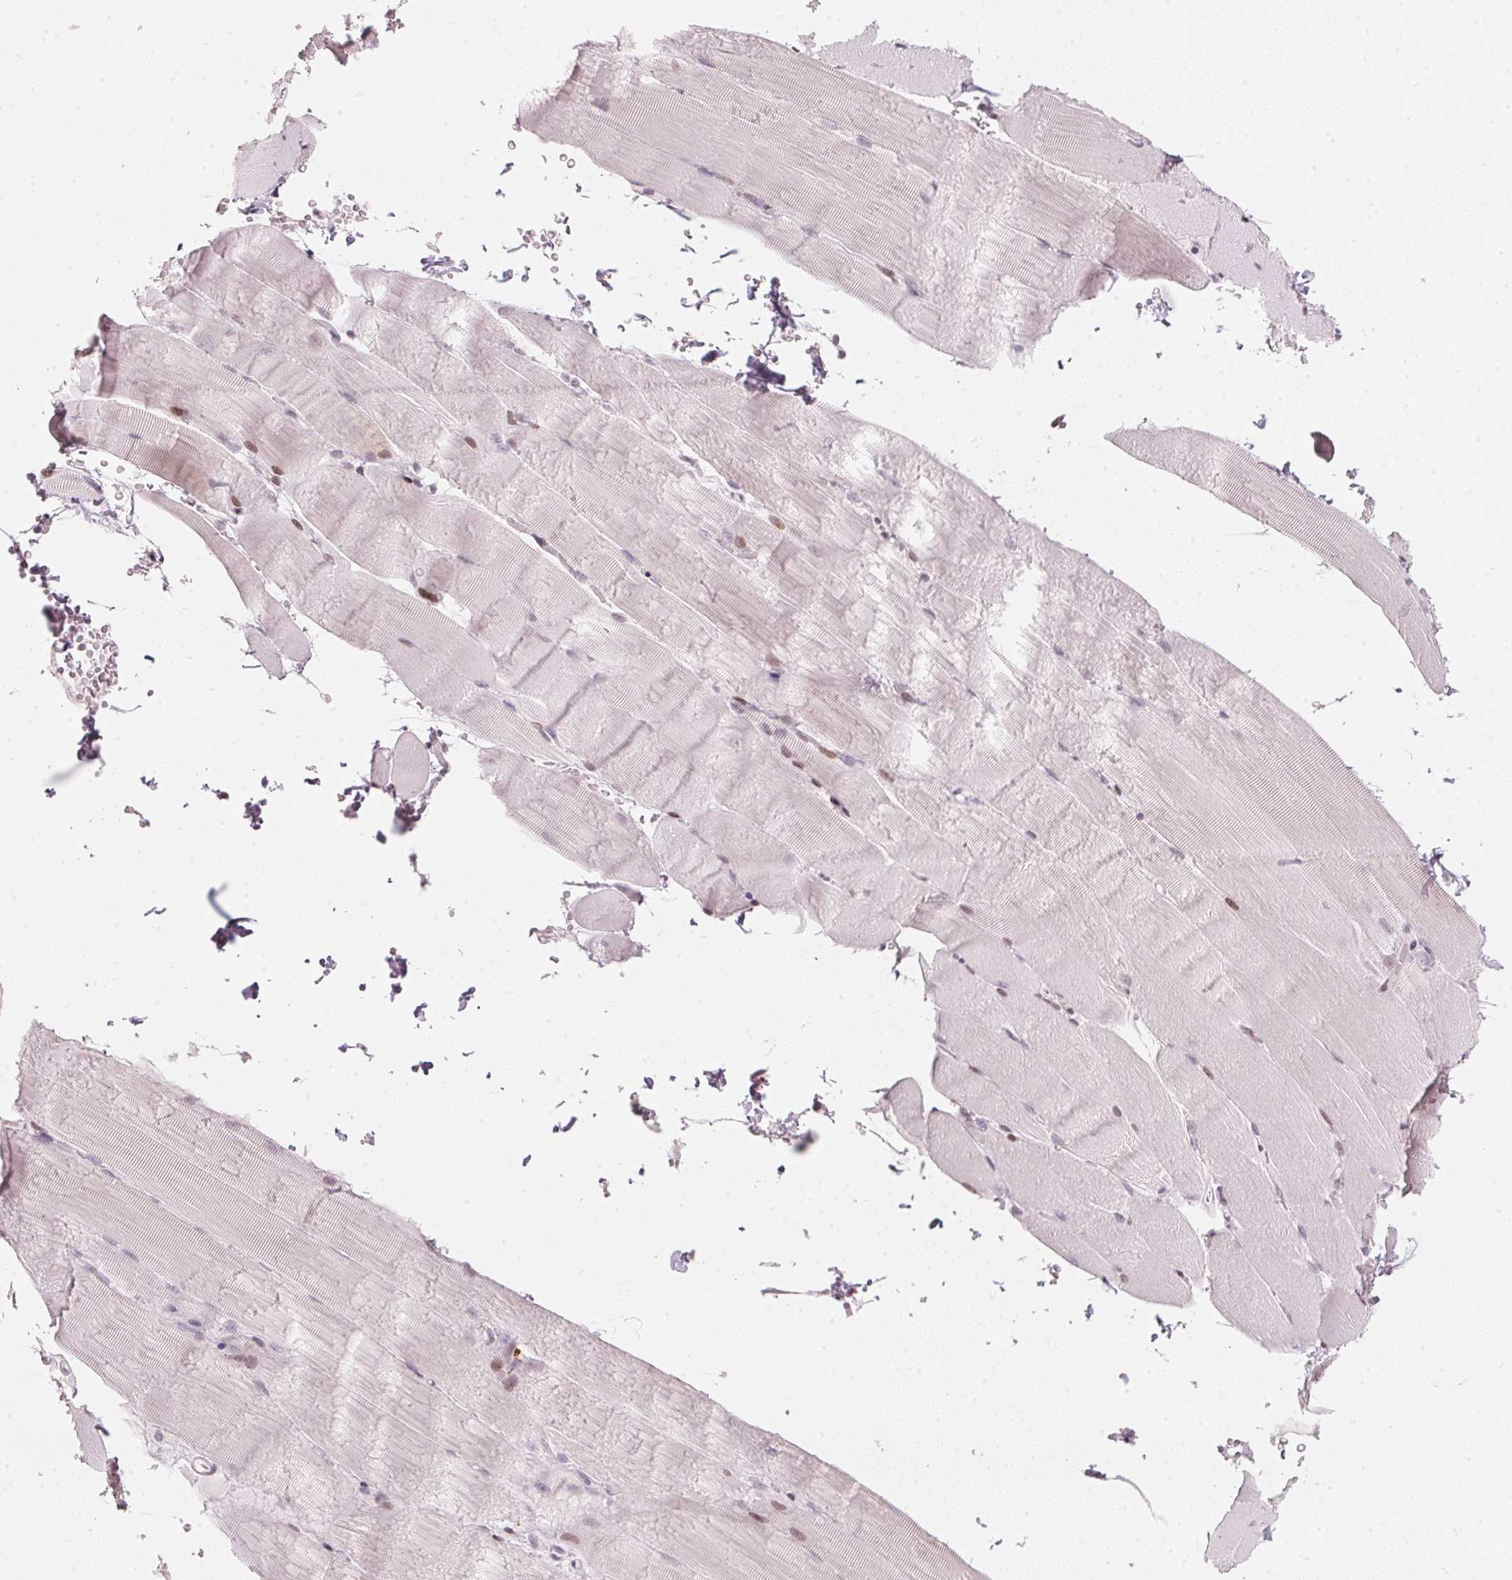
{"staining": {"intensity": "negative", "quantity": "none", "location": "none"}, "tissue": "skeletal muscle", "cell_type": "Myocytes", "image_type": "normal", "snomed": [{"axis": "morphology", "description": "Normal tissue, NOS"}, {"axis": "topography", "description": "Skeletal muscle"}], "caption": "DAB immunohistochemical staining of unremarkable human skeletal muscle shows no significant staining in myocytes. Brightfield microscopy of immunohistochemistry (IHC) stained with DAB (brown) and hematoxylin (blue), captured at high magnification.", "gene": "SFRP4", "patient": {"sex": "female", "age": 37}}